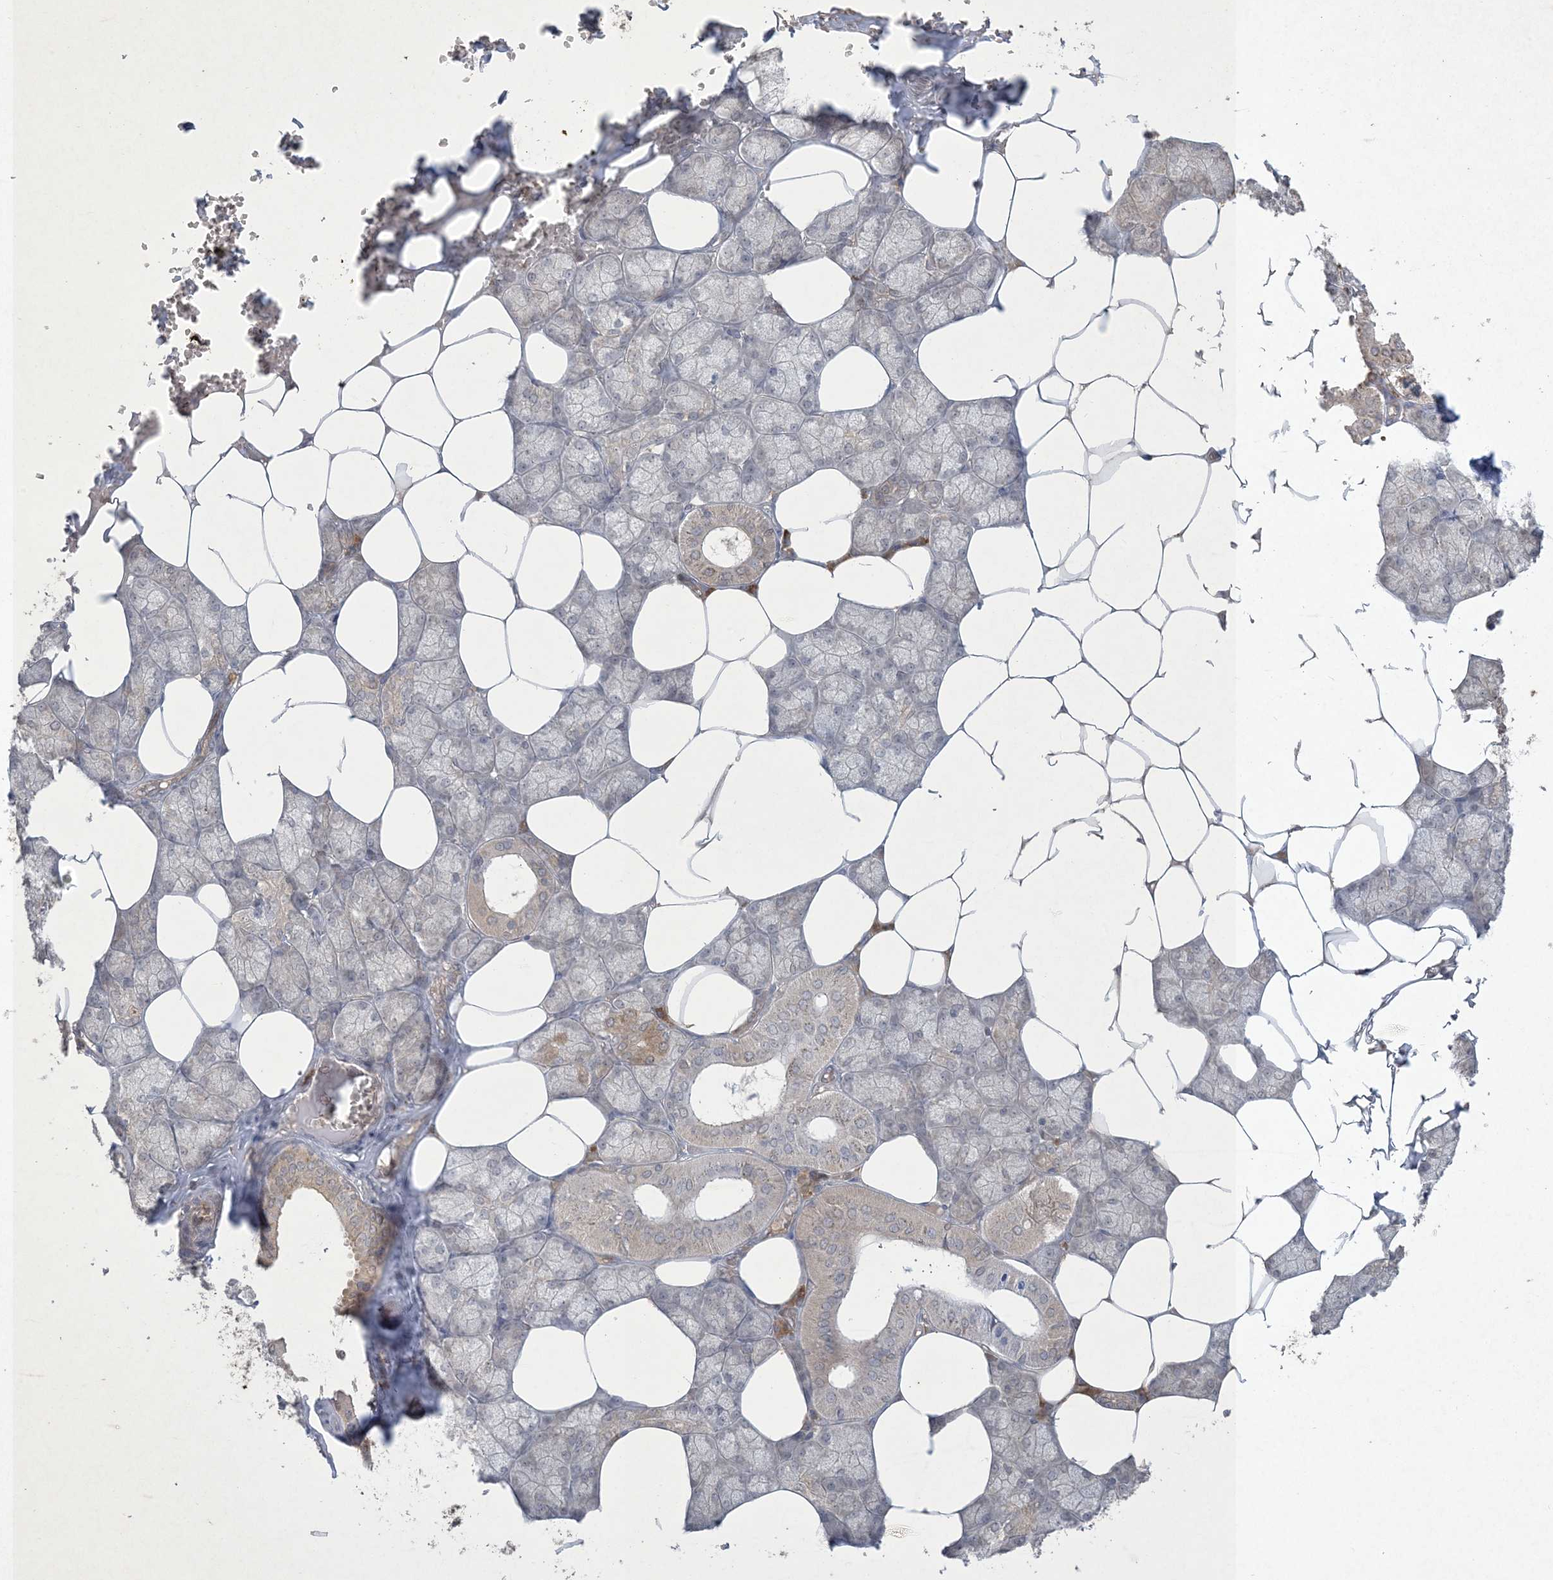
{"staining": {"intensity": "moderate", "quantity": "25%-75%", "location": "cytoplasmic/membranous"}, "tissue": "salivary gland", "cell_type": "Glandular cells", "image_type": "normal", "snomed": [{"axis": "morphology", "description": "Normal tissue, NOS"}, {"axis": "topography", "description": "Salivary gland"}], "caption": "Human salivary gland stained for a protein (brown) demonstrates moderate cytoplasmic/membranous positive expression in about 25%-75% of glandular cells.", "gene": "NRBP2", "patient": {"sex": "male", "age": 62}}